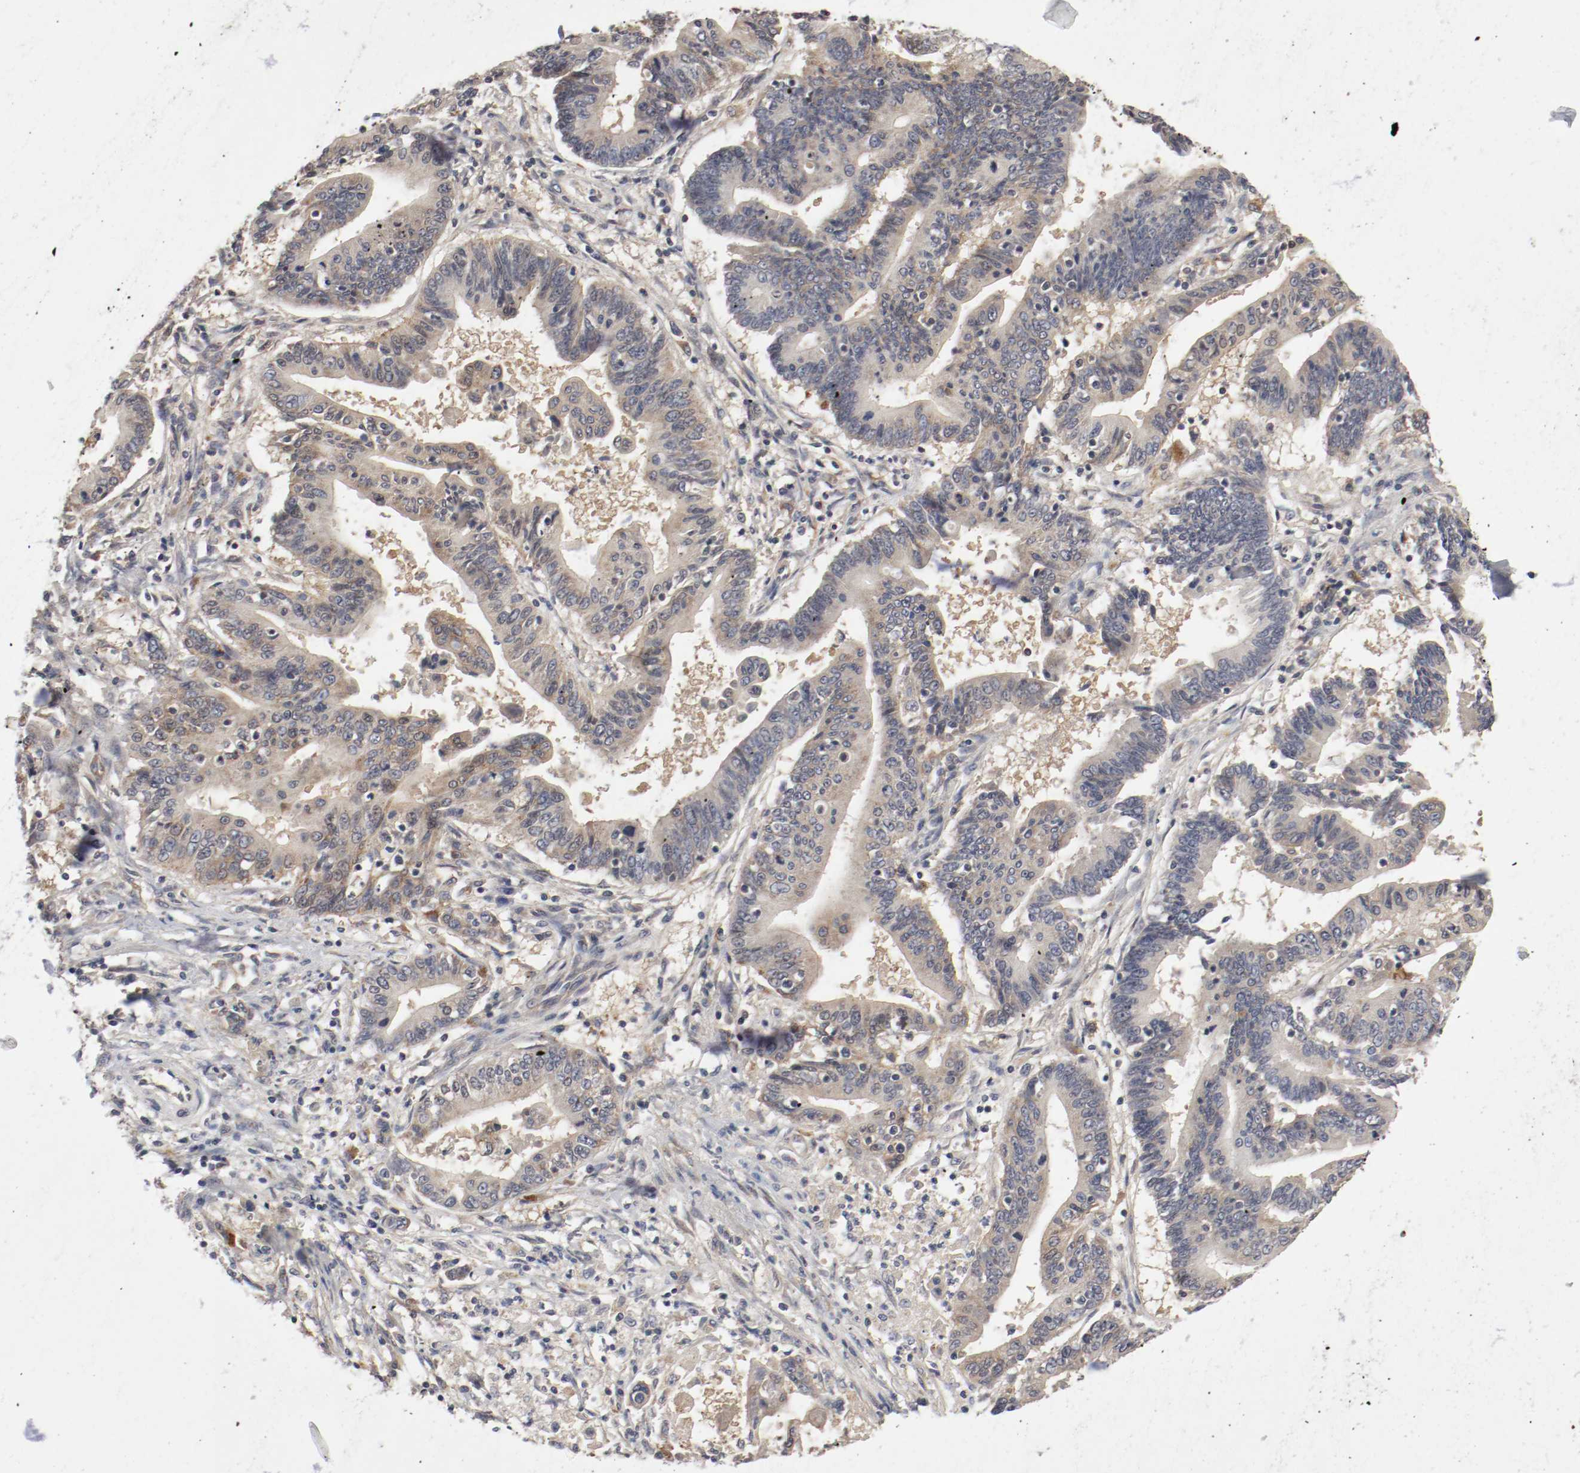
{"staining": {"intensity": "weak", "quantity": ">75%", "location": "cytoplasmic/membranous"}, "tissue": "pancreatic cancer", "cell_type": "Tumor cells", "image_type": "cancer", "snomed": [{"axis": "morphology", "description": "Adenocarcinoma, NOS"}, {"axis": "topography", "description": "Pancreas"}], "caption": "Immunohistochemical staining of adenocarcinoma (pancreatic) displays low levels of weak cytoplasmic/membranous expression in about >75% of tumor cells.", "gene": "REN", "patient": {"sex": "female", "age": 48}}